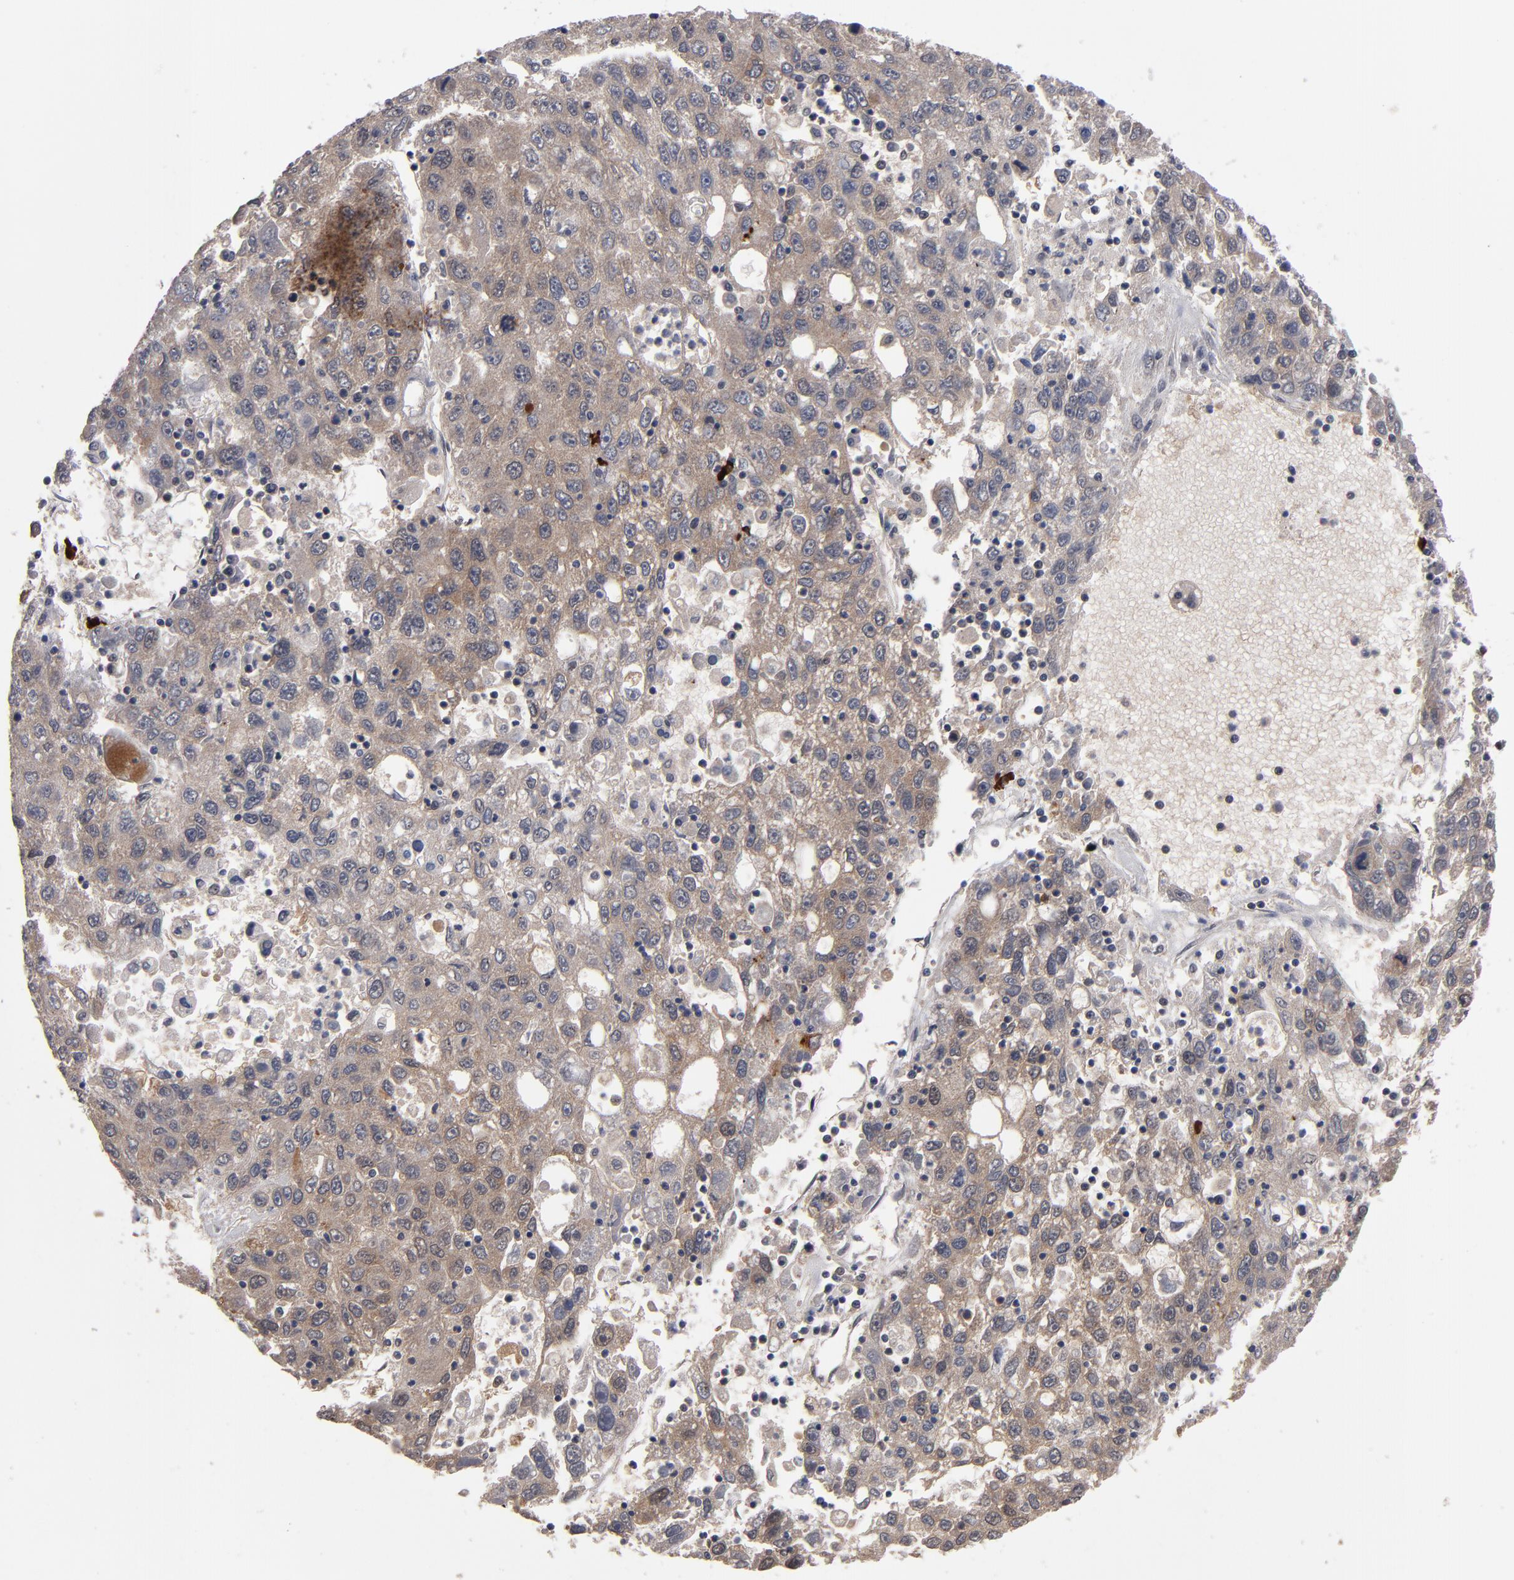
{"staining": {"intensity": "moderate", "quantity": ">75%", "location": "cytoplasmic/membranous,nuclear"}, "tissue": "liver cancer", "cell_type": "Tumor cells", "image_type": "cancer", "snomed": [{"axis": "morphology", "description": "Carcinoma, Hepatocellular, NOS"}, {"axis": "topography", "description": "Liver"}], "caption": "Liver cancer (hepatocellular carcinoma) stained with a protein marker exhibits moderate staining in tumor cells.", "gene": "HUWE1", "patient": {"sex": "male", "age": 49}}